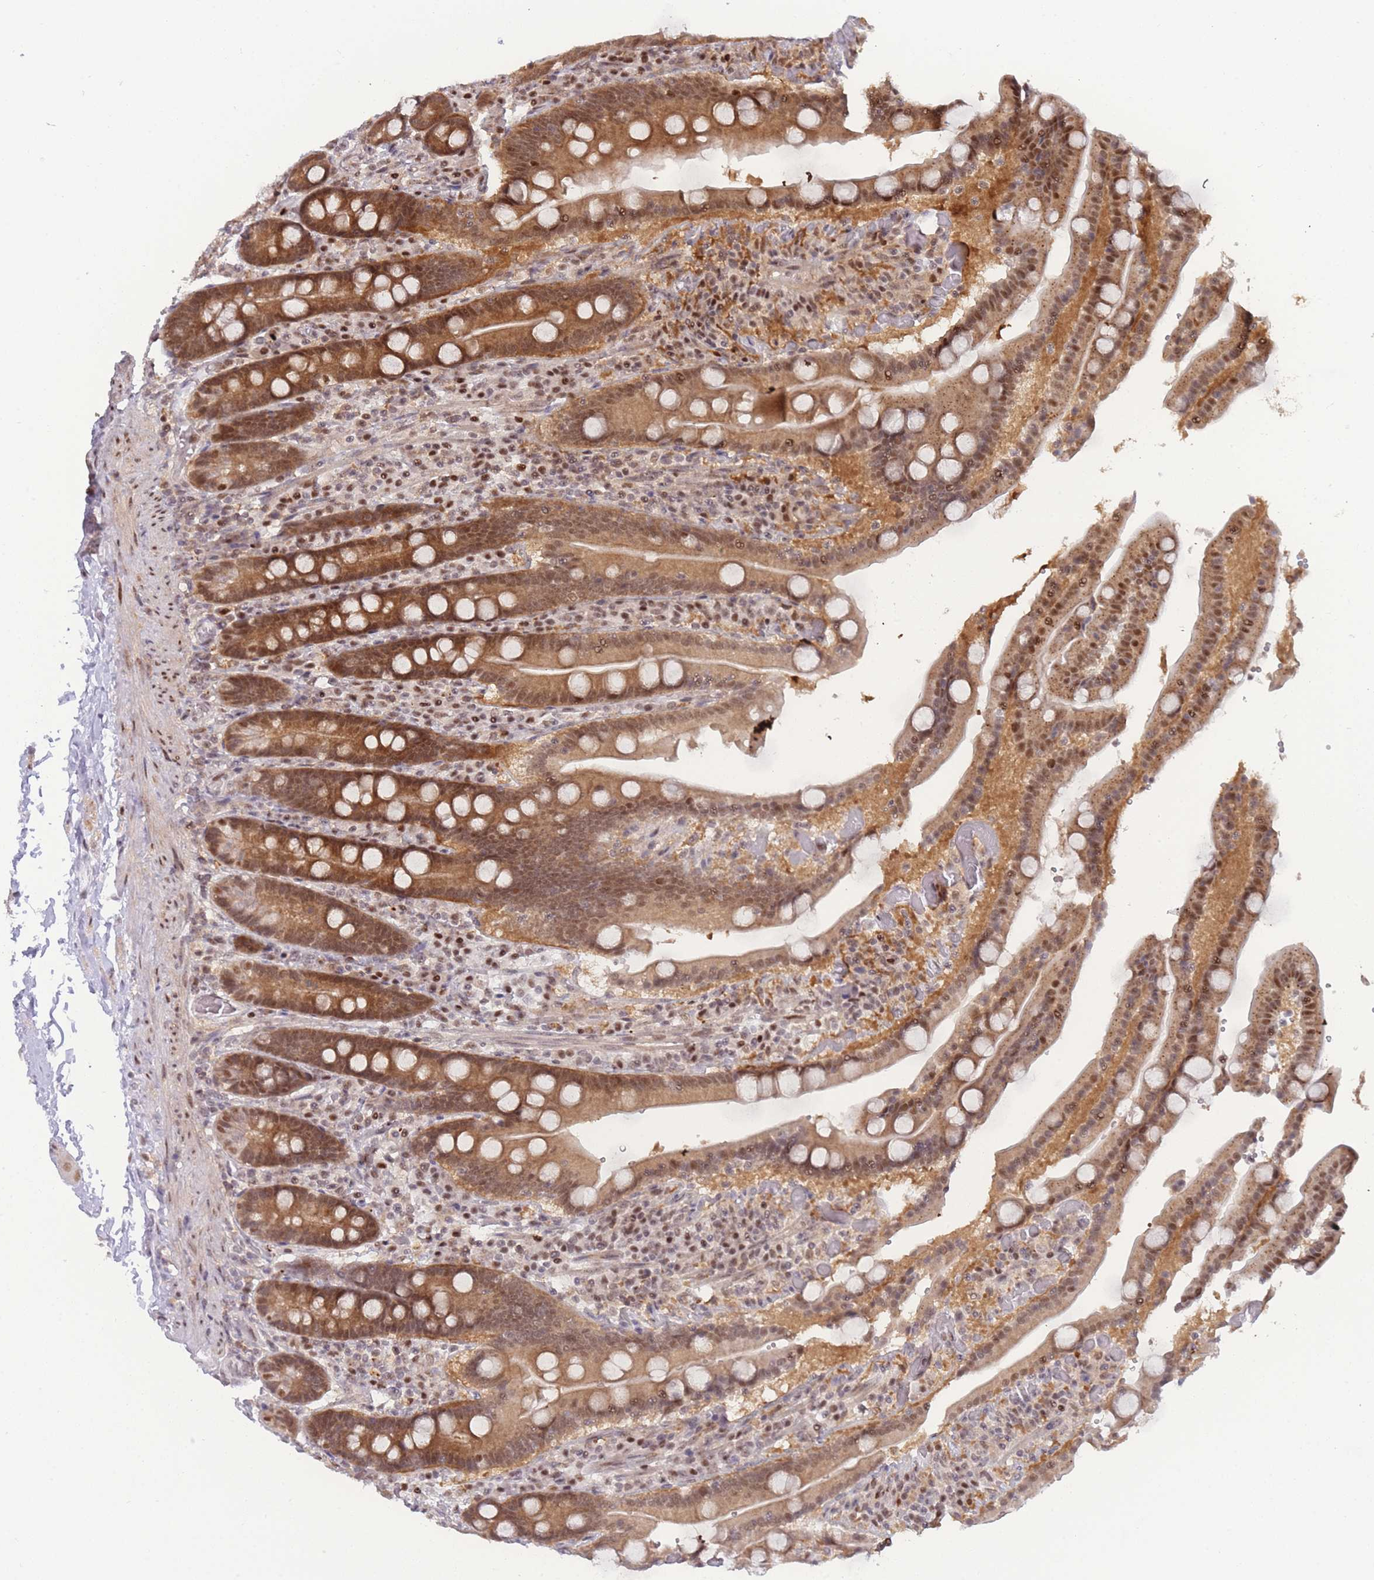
{"staining": {"intensity": "strong", "quantity": ">75%", "location": "cytoplasmic/membranous,nuclear"}, "tissue": "duodenum", "cell_type": "Glandular cells", "image_type": "normal", "snomed": [{"axis": "morphology", "description": "Normal tissue, NOS"}, {"axis": "topography", "description": "Duodenum"}], "caption": "Normal duodenum was stained to show a protein in brown. There is high levels of strong cytoplasmic/membranous,nuclear positivity in about >75% of glandular cells. The protein is shown in brown color, while the nuclei are stained blue.", "gene": "DEAF1", "patient": {"sex": "female", "age": 62}}